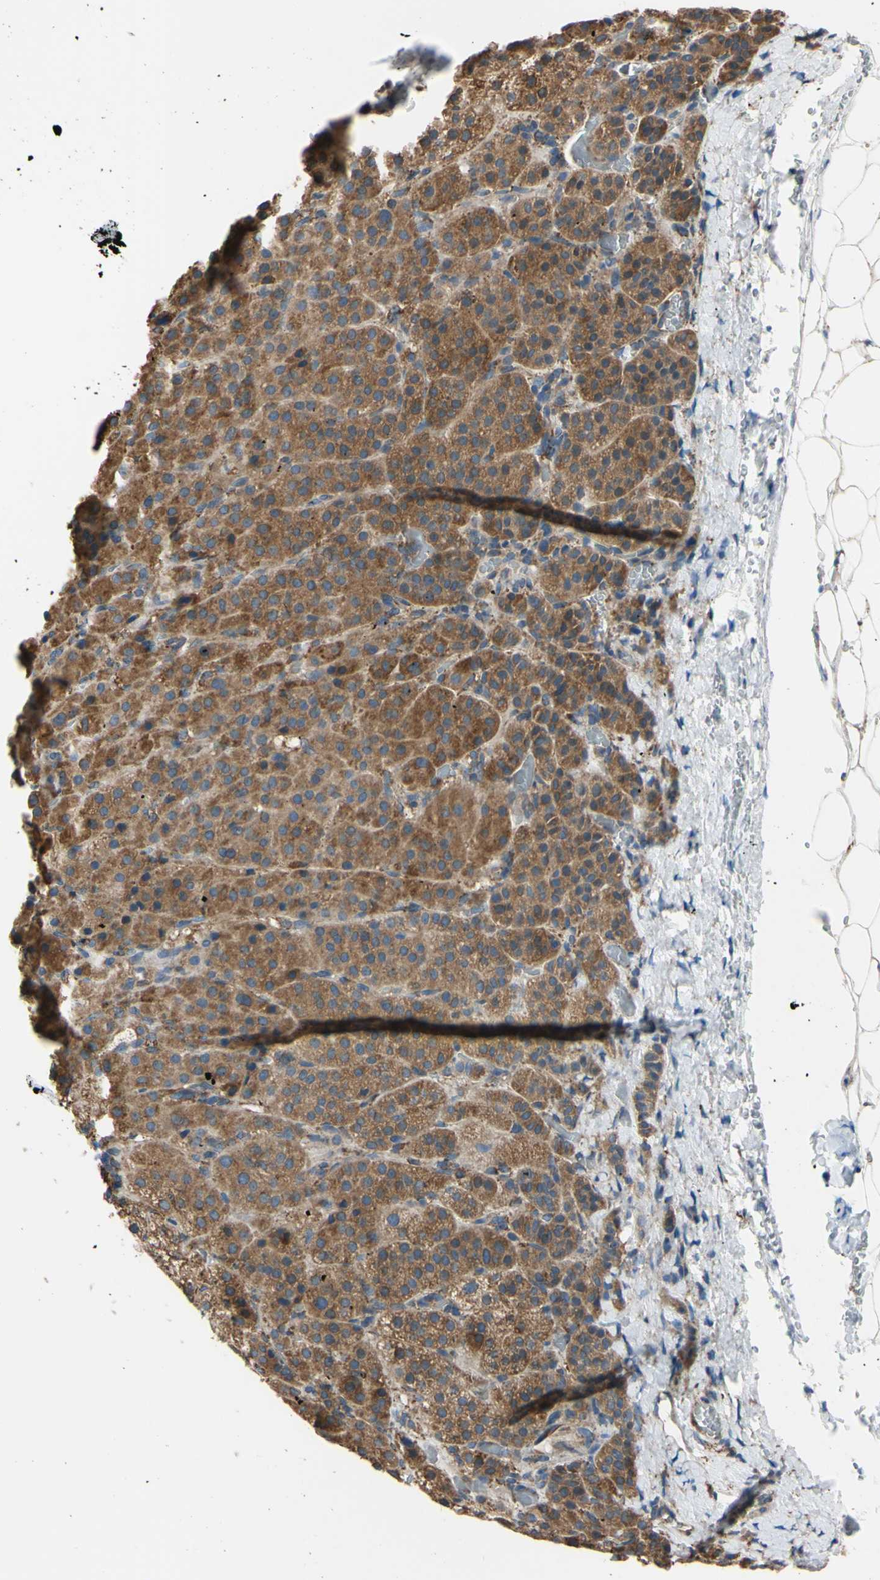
{"staining": {"intensity": "strong", "quantity": ">75%", "location": "cytoplasmic/membranous"}, "tissue": "adrenal gland", "cell_type": "Glandular cells", "image_type": "normal", "snomed": [{"axis": "morphology", "description": "Normal tissue, NOS"}, {"axis": "topography", "description": "Adrenal gland"}], "caption": "Protein analysis of unremarkable adrenal gland demonstrates strong cytoplasmic/membranous expression in about >75% of glandular cells. (Brightfield microscopy of DAB IHC at high magnification).", "gene": "BMF", "patient": {"sex": "female", "age": 57}}